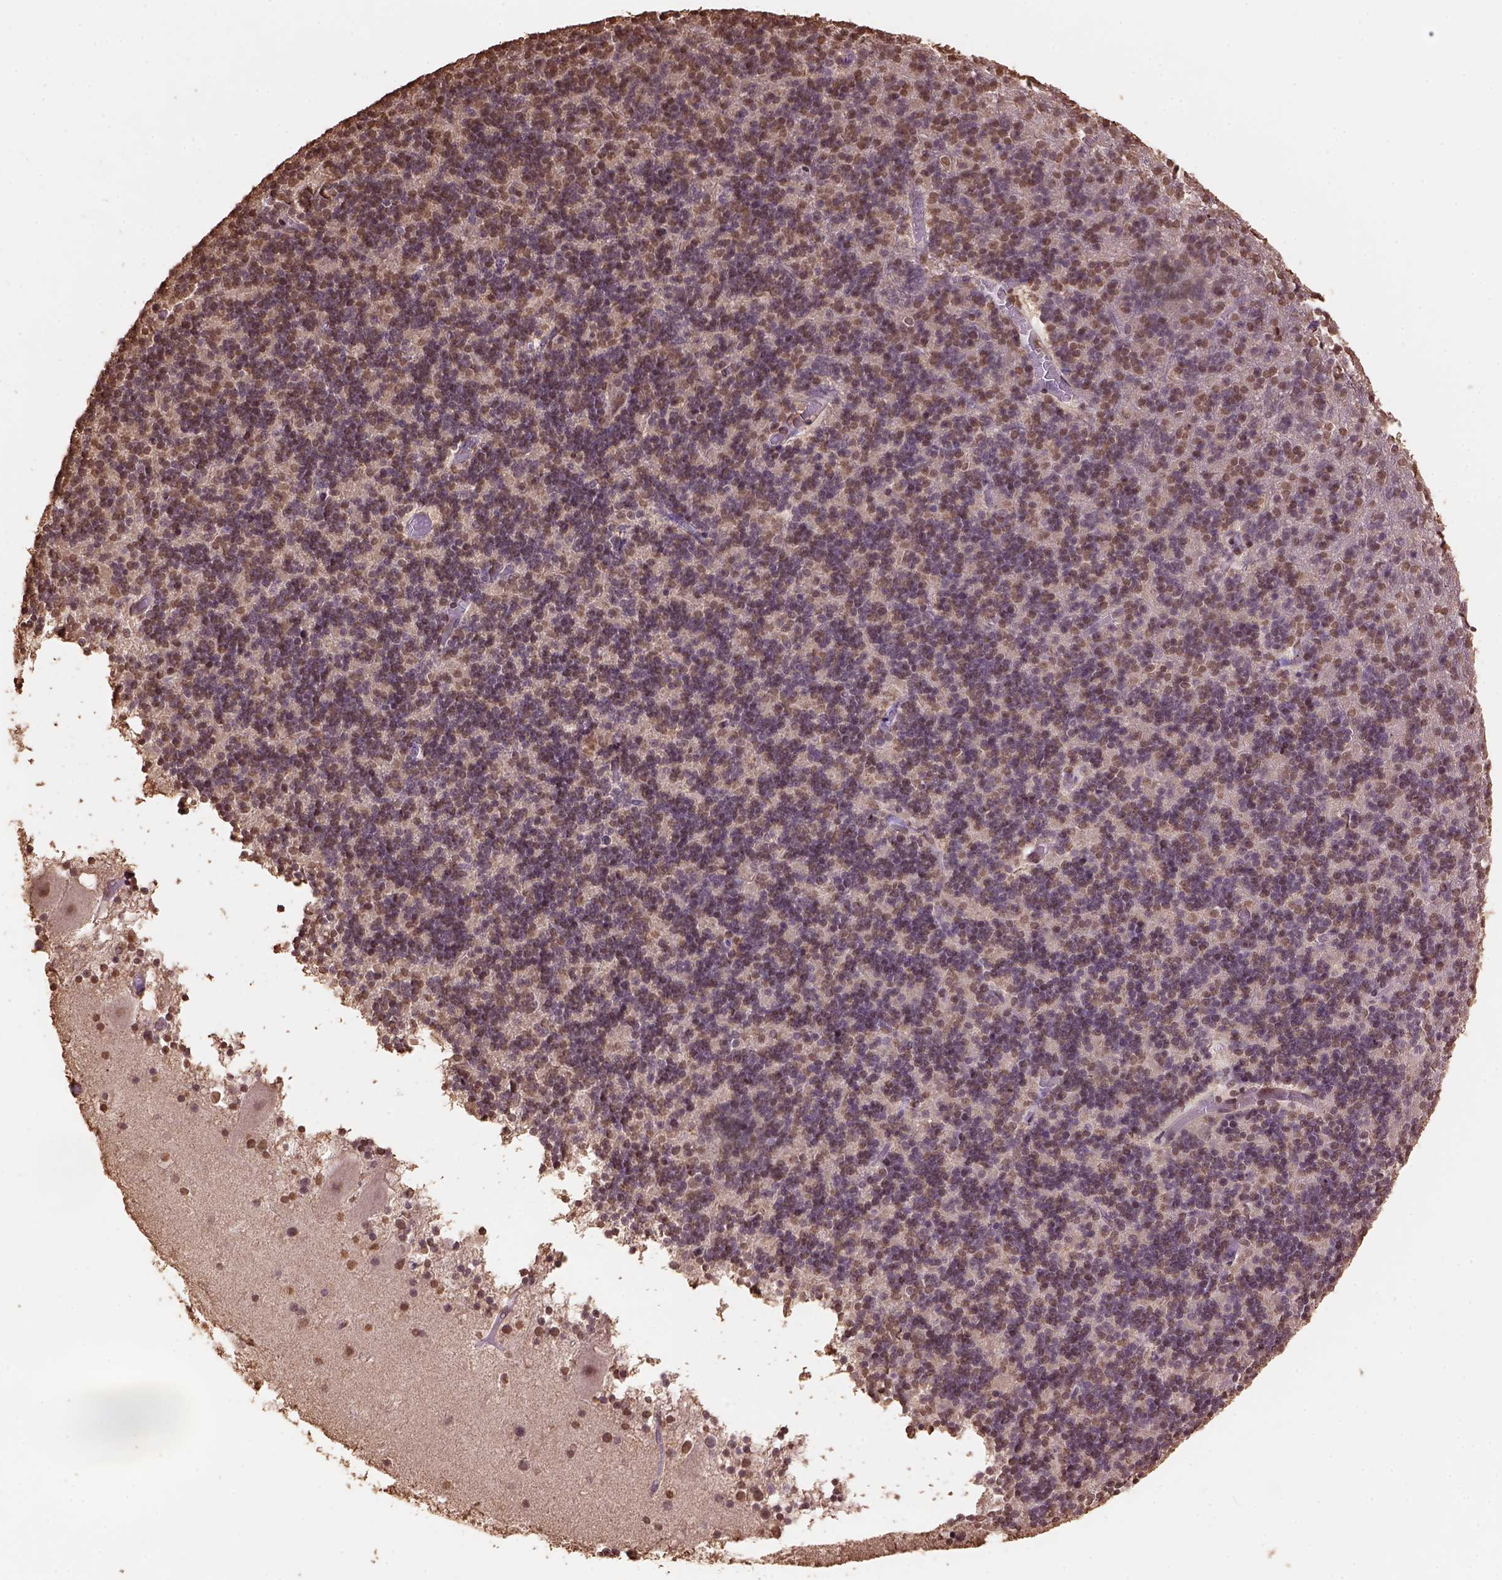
{"staining": {"intensity": "moderate", "quantity": ">75%", "location": "nuclear"}, "tissue": "cerebellum", "cell_type": "Cells in granular layer", "image_type": "normal", "snomed": [{"axis": "morphology", "description": "Normal tissue, NOS"}, {"axis": "topography", "description": "Cerebellum"}], "caption": "High-power microscopy captured an immunohistochemistry micrograph of normal cerebellum, revealing moderate nuclear staining in approximately >75% of cells in granular layer.", "gene": "CSTF2T", "patient": {"sex": "male", "age": 70}}